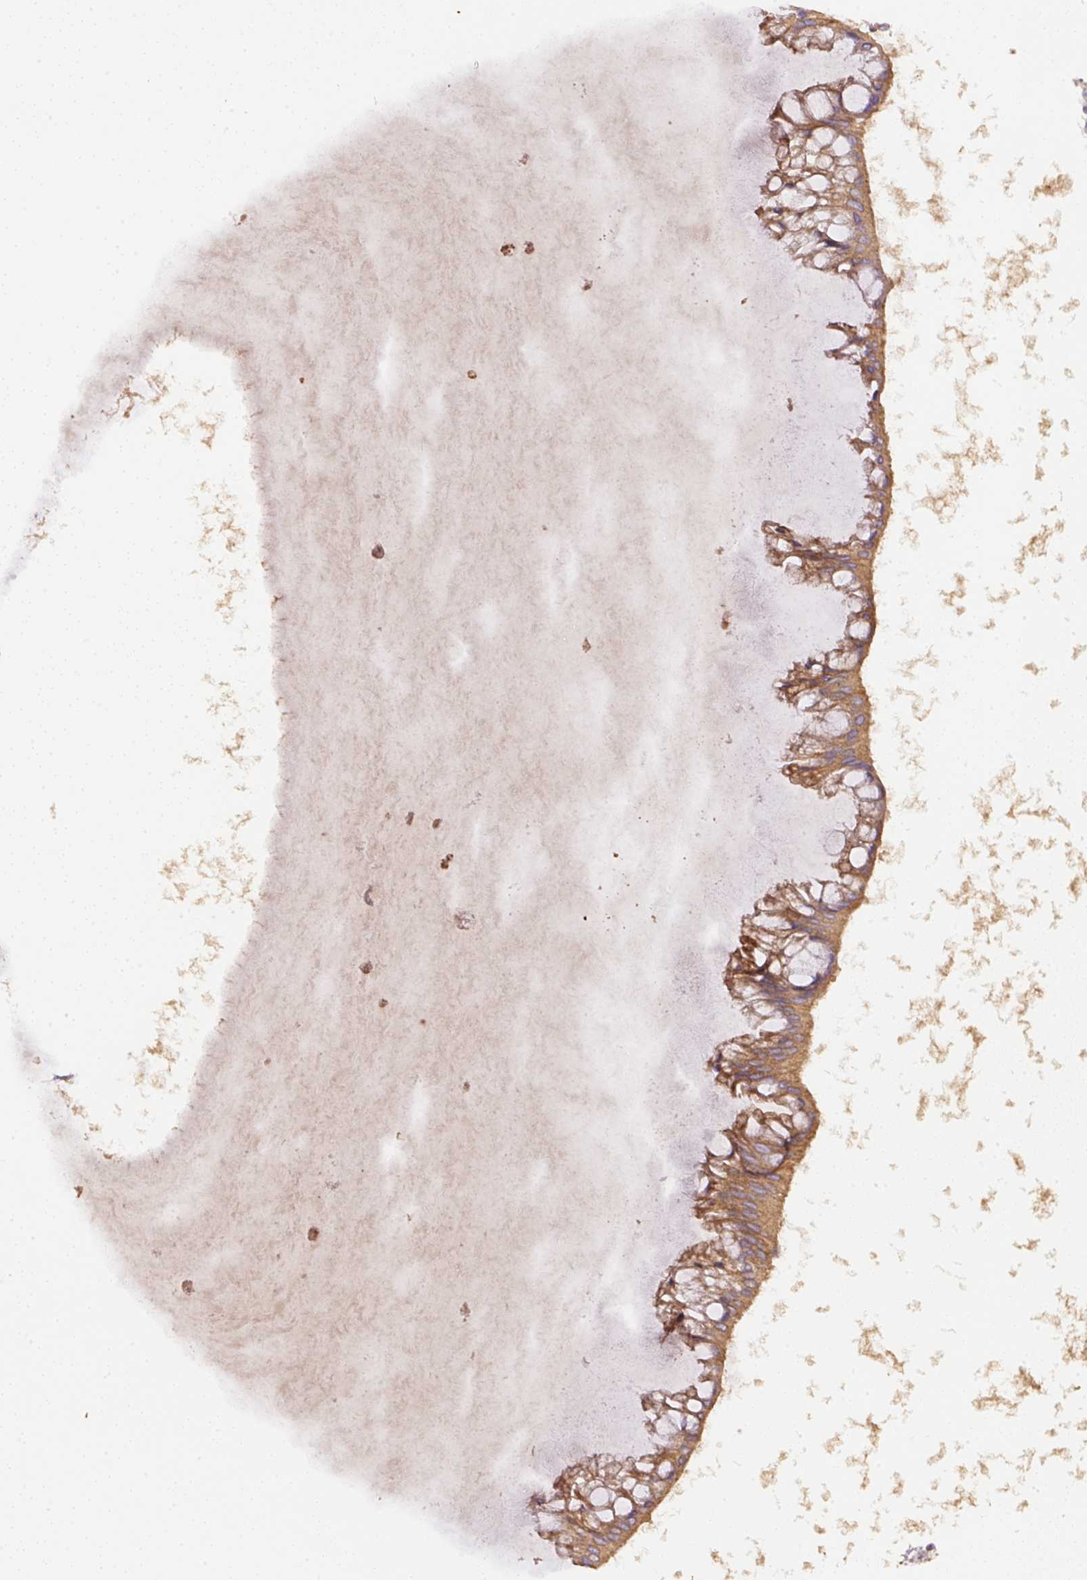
{"staining": {"intensity": "strong", "quantity": ">75%", "location": "cytoplasmic/membranous"}, "tissue": "ovarian cancer", "cell_type": "Tumor cells", "image_type": "cancer", "snomed": [{"axis": "morphology", "description": "Cystadenocarcinoma, mucinous, NOS"}, {"axis": "topography", "description": "Ovary"}], "caption": "A high-resolution micrograph shows IHC staining of ovarian mucinous cystadenocarcinoma, which exhibits strong cytoplasmic/membranous staining in about >75% of tumor cells.", "gene": "DAPK1", "patient": {"sex": "female", "age": 73}}